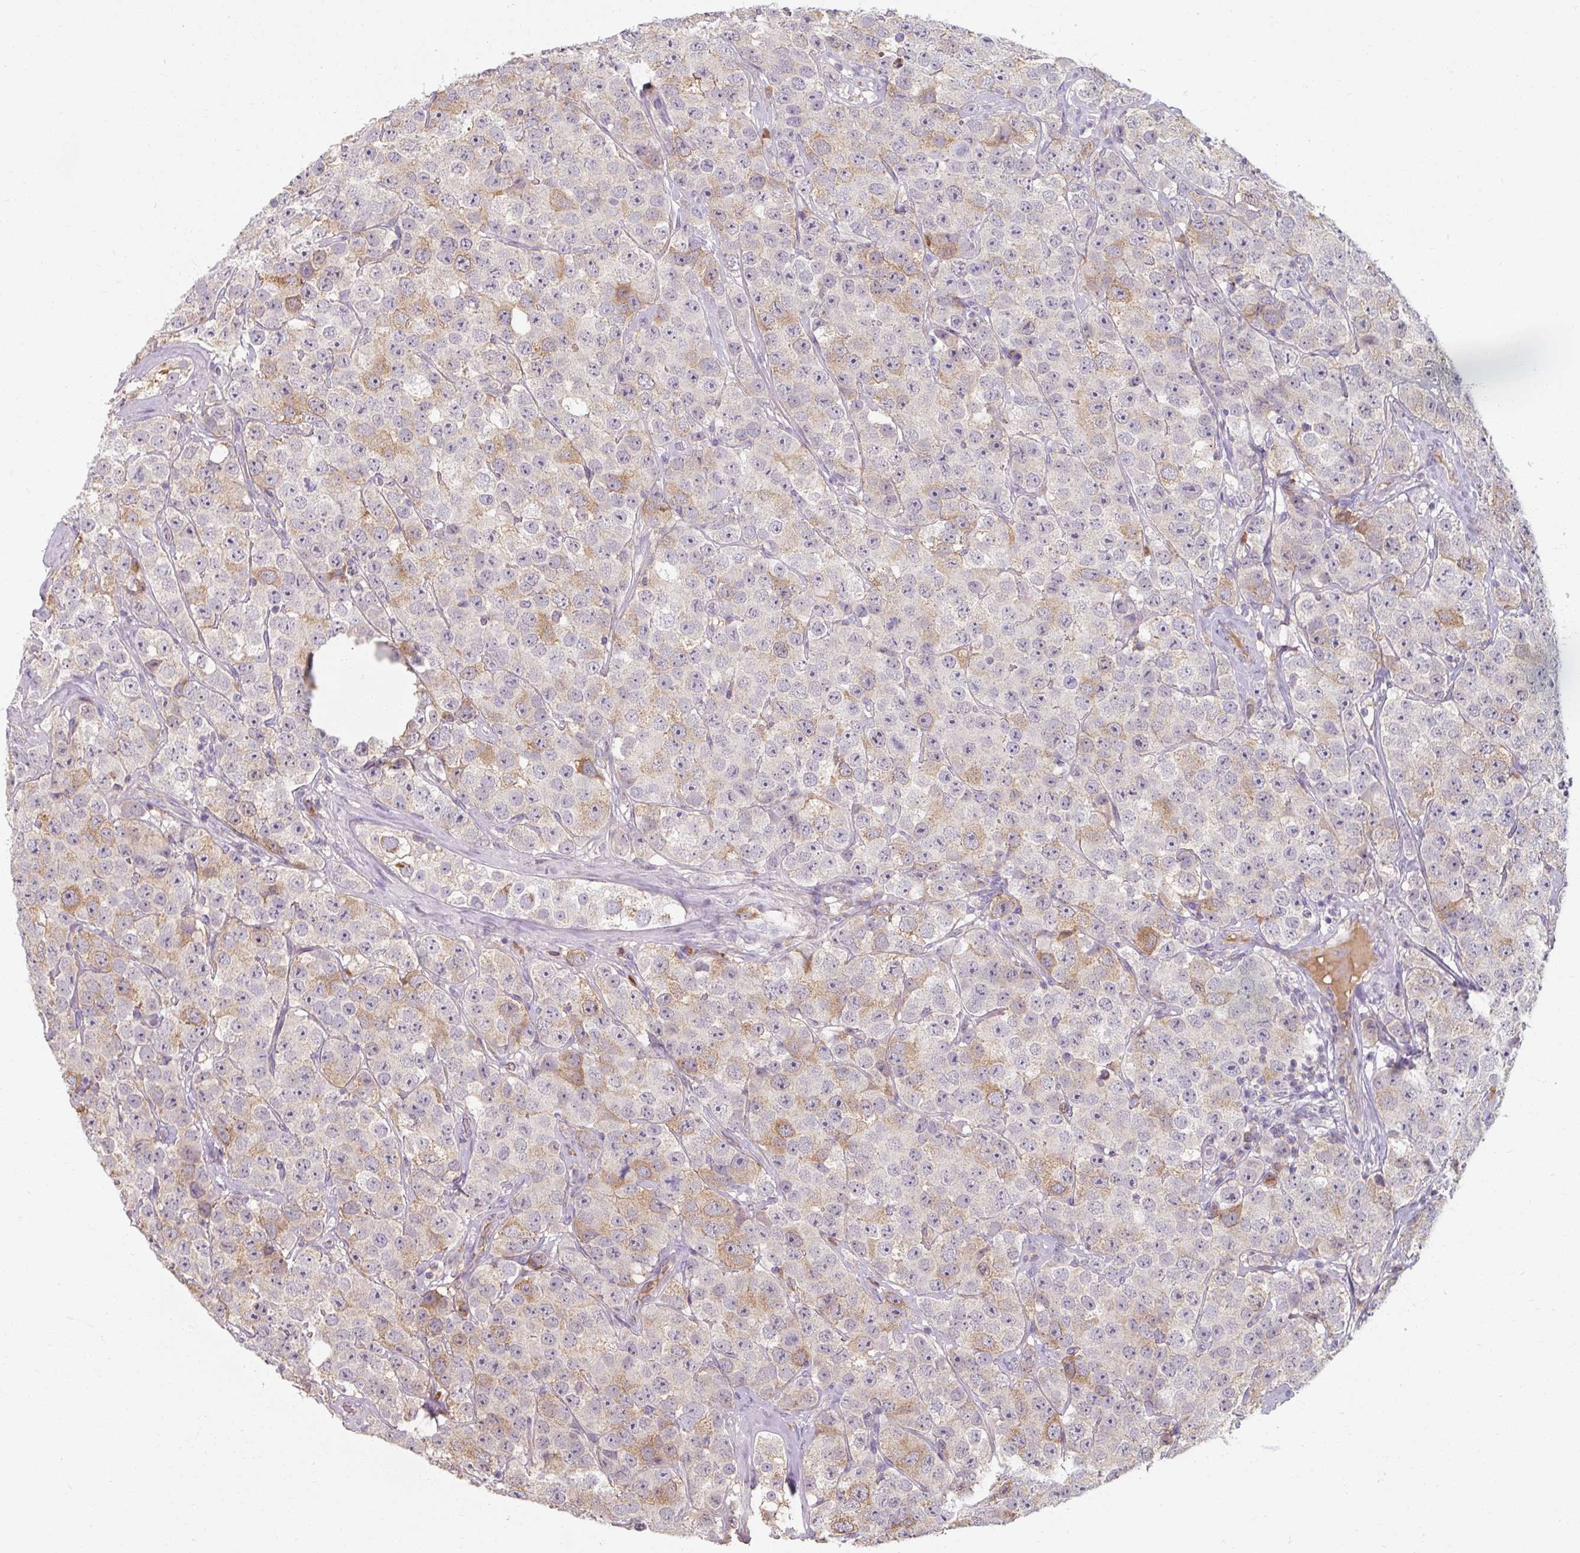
{"staining": {"intensity": "moderate", "quantity": "<25%", "location": "cytoplasmic/membranous"}, "tissue": "testis cancer", "cell_type": "Tumor cells", "image_type": "cancer", "snomed": [{"axis": "morphology", "description": "Seminoma, NOS"}, {"axis": "topography", "description": "Testis"}], "caption": "Immunohistochemical staining of seminoma (testis) shows moderate cytoplasmic/membranous protein positivity in about <25% of tumor cells. Immunohistochemistry stains the protein in brown and the nuclei are stained blue.", "gene": "TSEN54", "patient": {"sex": "male", "age": 28}}